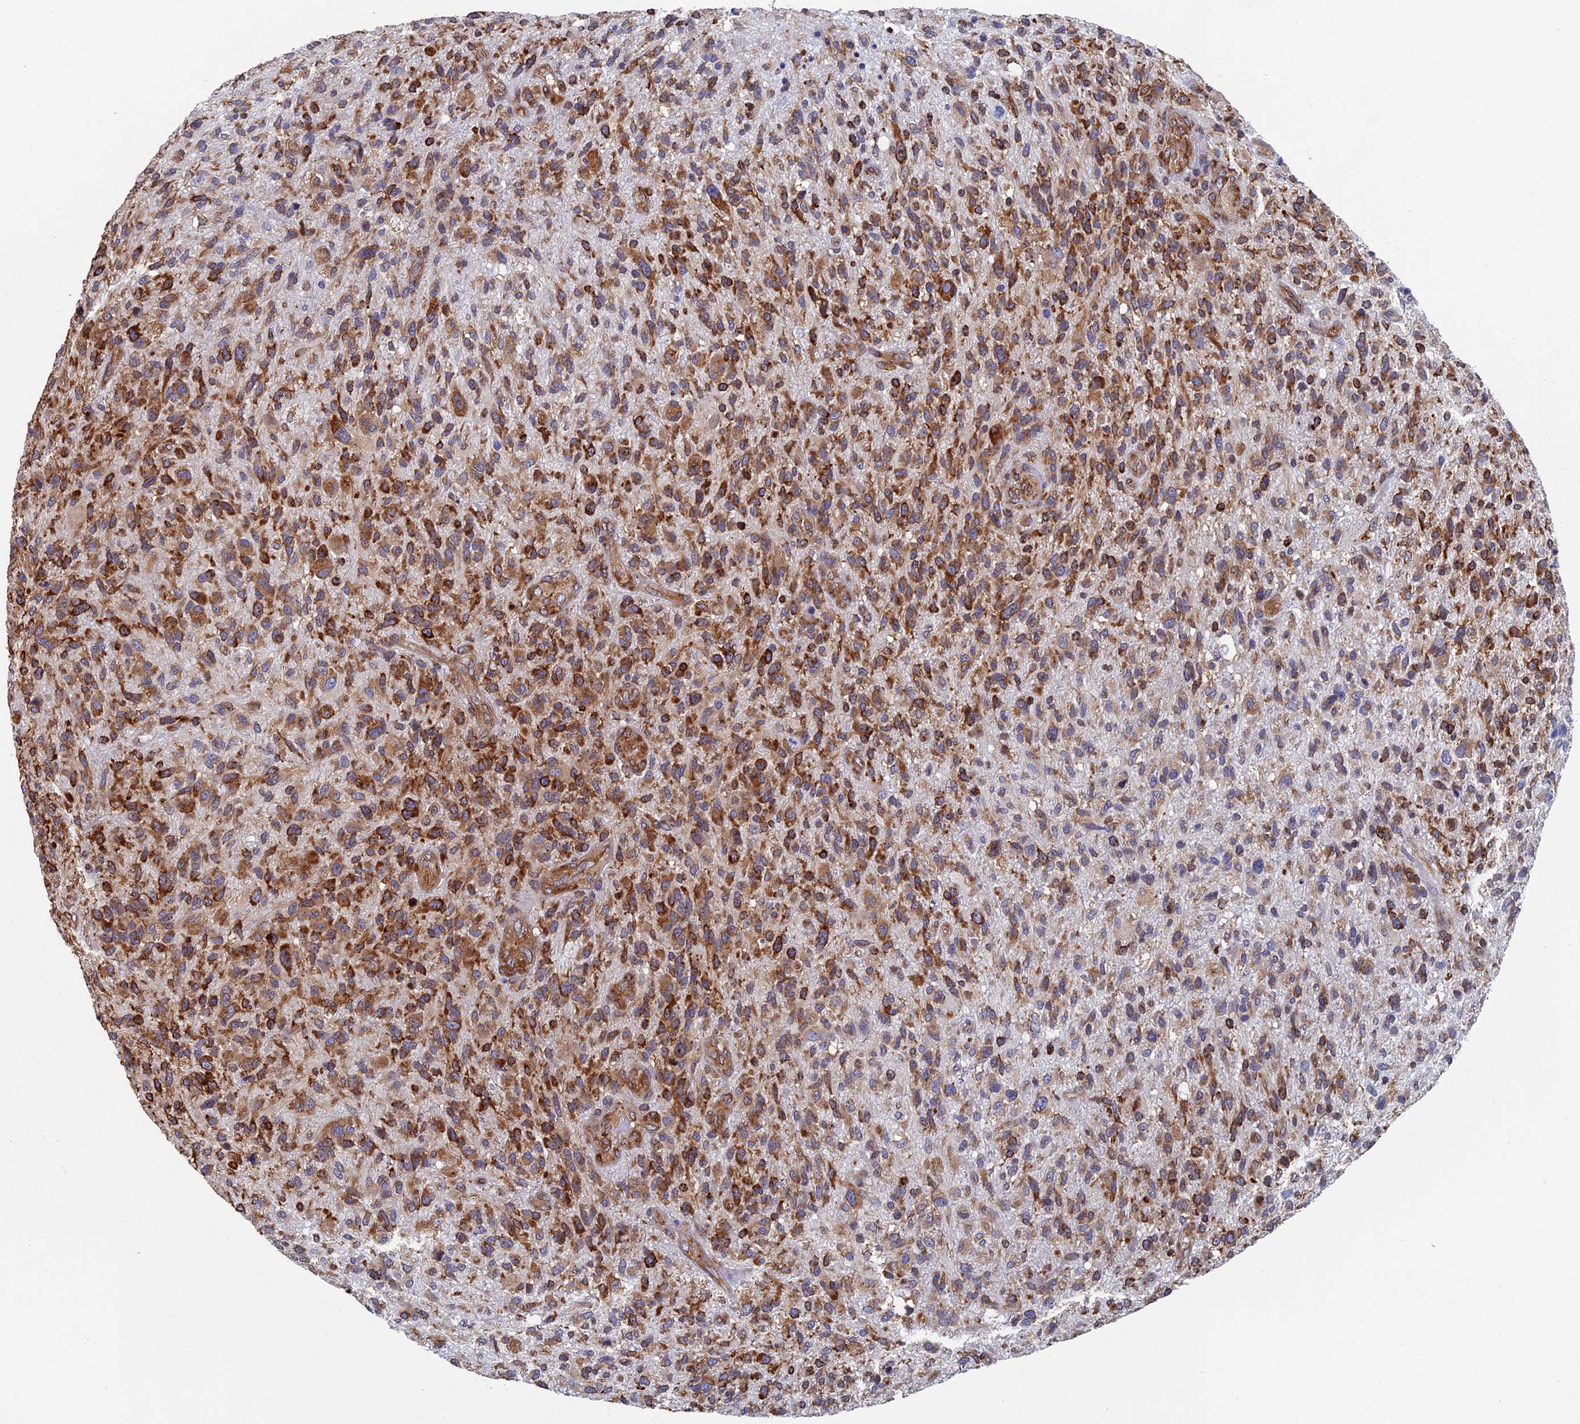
{"staining": {"intensity": "strong", "quantity": "25%-75%", "location": "cytoplasmic/membranous"}, "tissue": "glioma", "cell_type": "Tumor cells", "image_type": "cancer", "snomed": [{"axis": "morphology", "description": "Glioma, malignant, High grade"}, {"axis": "topography", "description": "Brain"}], "caption": "Protein analysis of glioma tissue displays strong cytoplasmic/membranous staining in approximately 25%-75% of tumor cells.", "gene": "YBX1", "patient": {"sex": "male", "age": 47}}